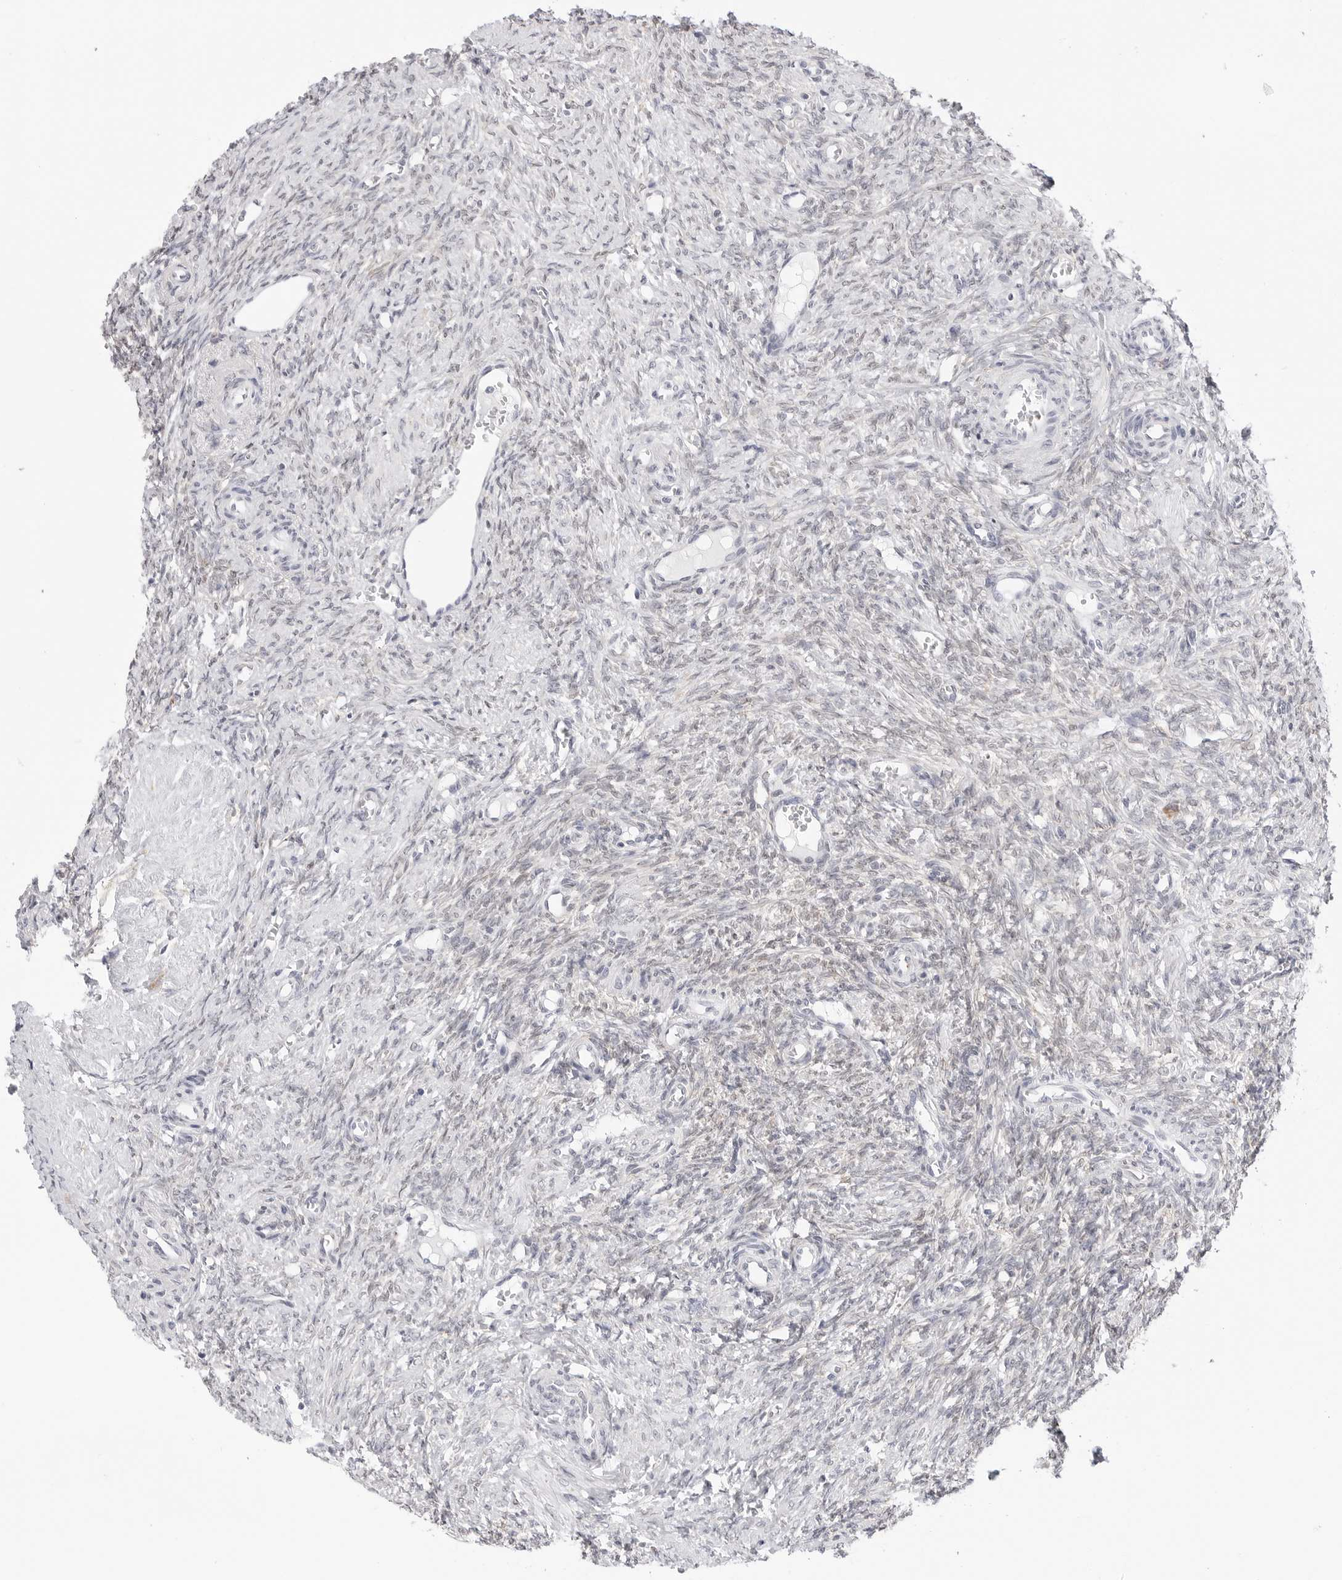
{"staining": {"intensity": "negative", "quantity": "none", "location": "none"}, "tissue": "ovary", "cell_type": "Follicle cells", "image_type": "normal", "snomed": [{"axis": "morphology", "description": "Normal tissue, NOS"}, {"axis": "topography", "description": "Ovary"}], "caption": "Follicle cells show no significant protein expression in normal ovary.", "gene": "RPN1", "patient": {"sex": "female", "age": 41}}